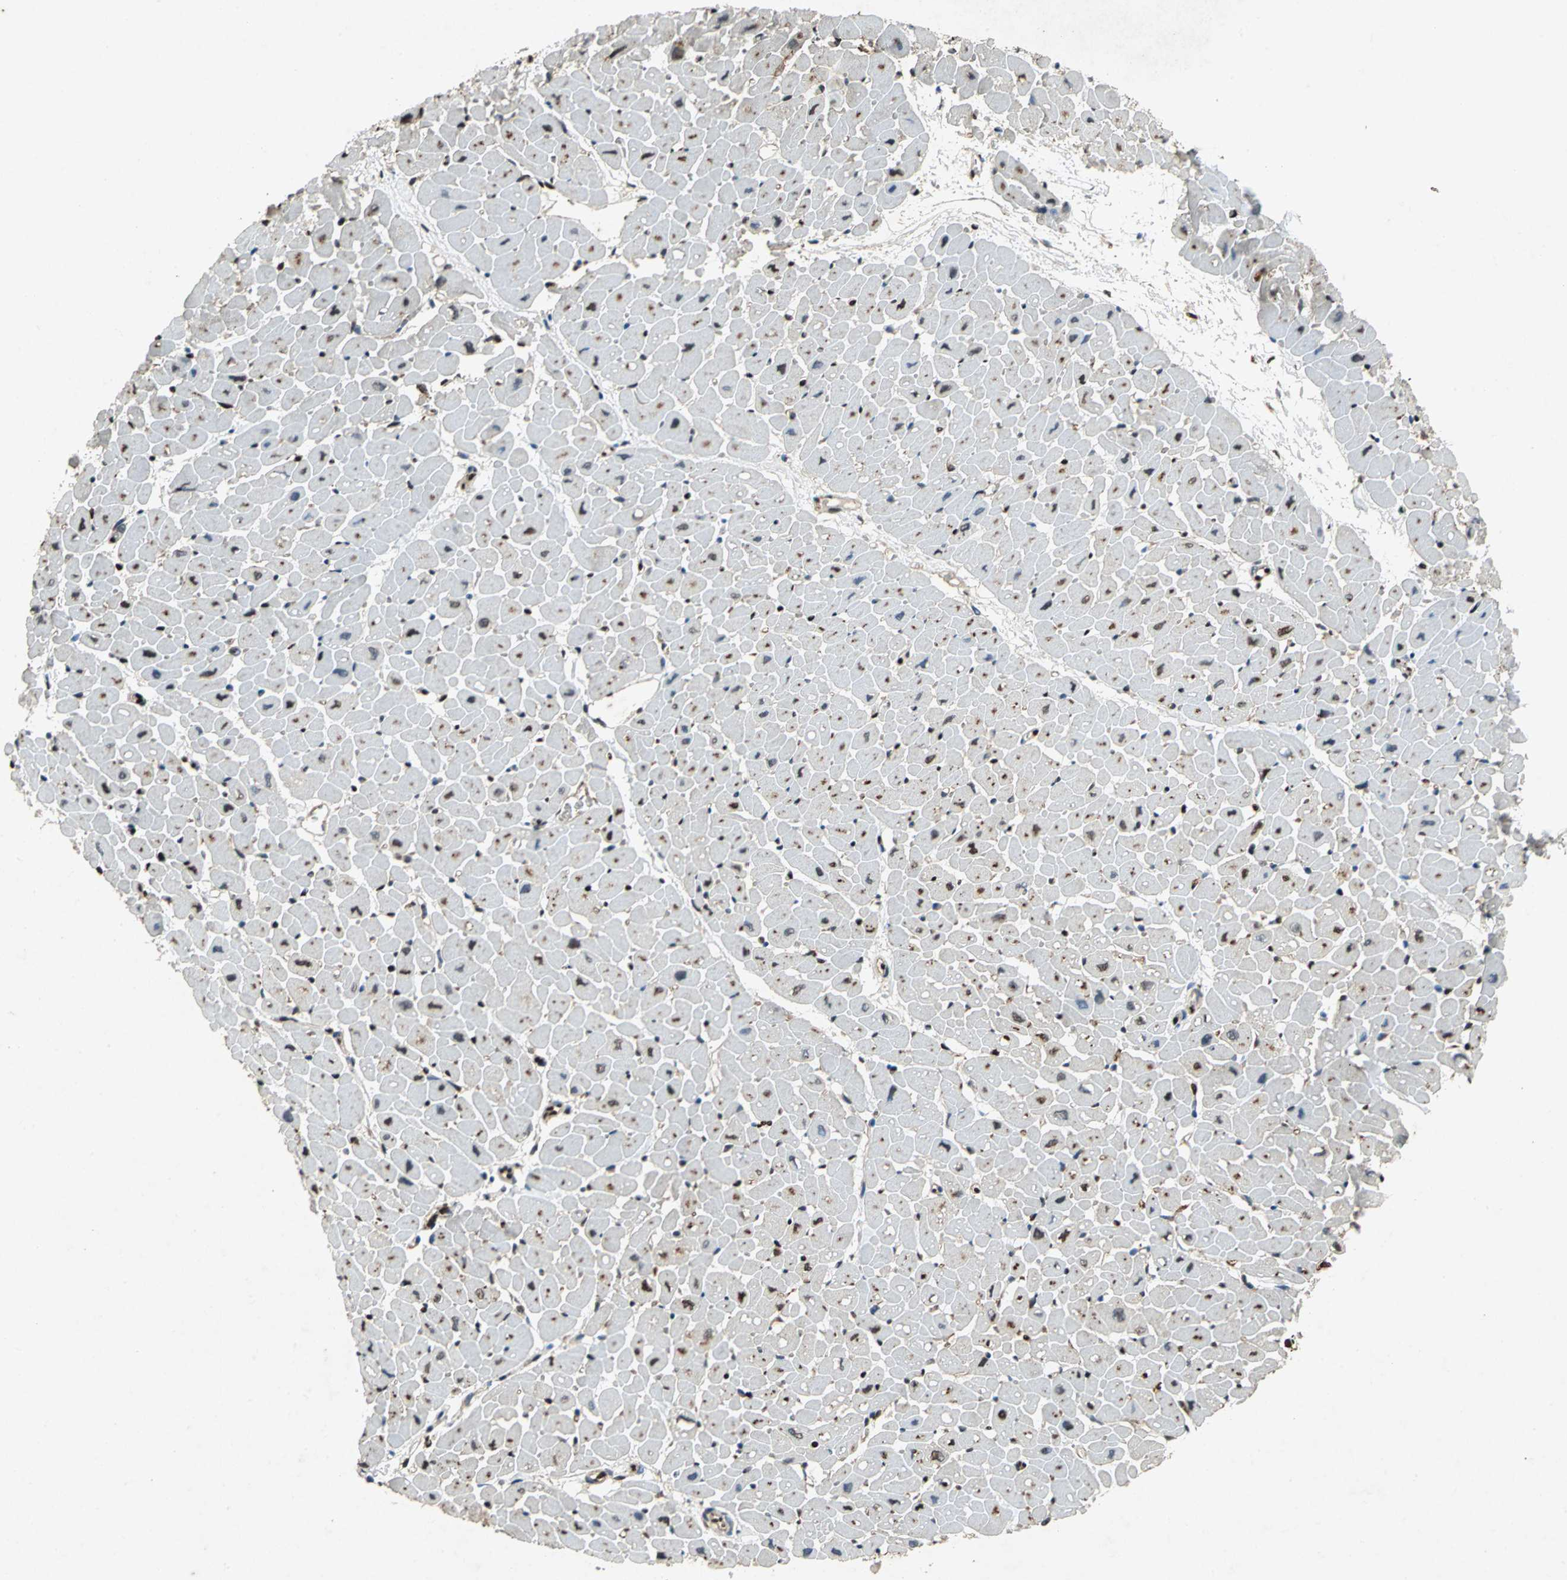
{"staining": {"intensity": "strong", "quantity": ">75%", "location": "nuclear"}, "tissue": "heart muscle", "cell_type": "Cardiomyocytes", "image_type": "normal", "snomed": [{"axis": "morphology", "description": "Normal tissue, NOS"}, {"axis": "topography", "description": "Heart"}], "caption": "An image of heart muscle stained for a protein shows strong nuclear brown staining in cardiomyocytes. (brown staining indicates protein expression, while blue staining denotes nuclei).", "gene": "ANP32A", "patient": {"sex": "male", "age": 45}}